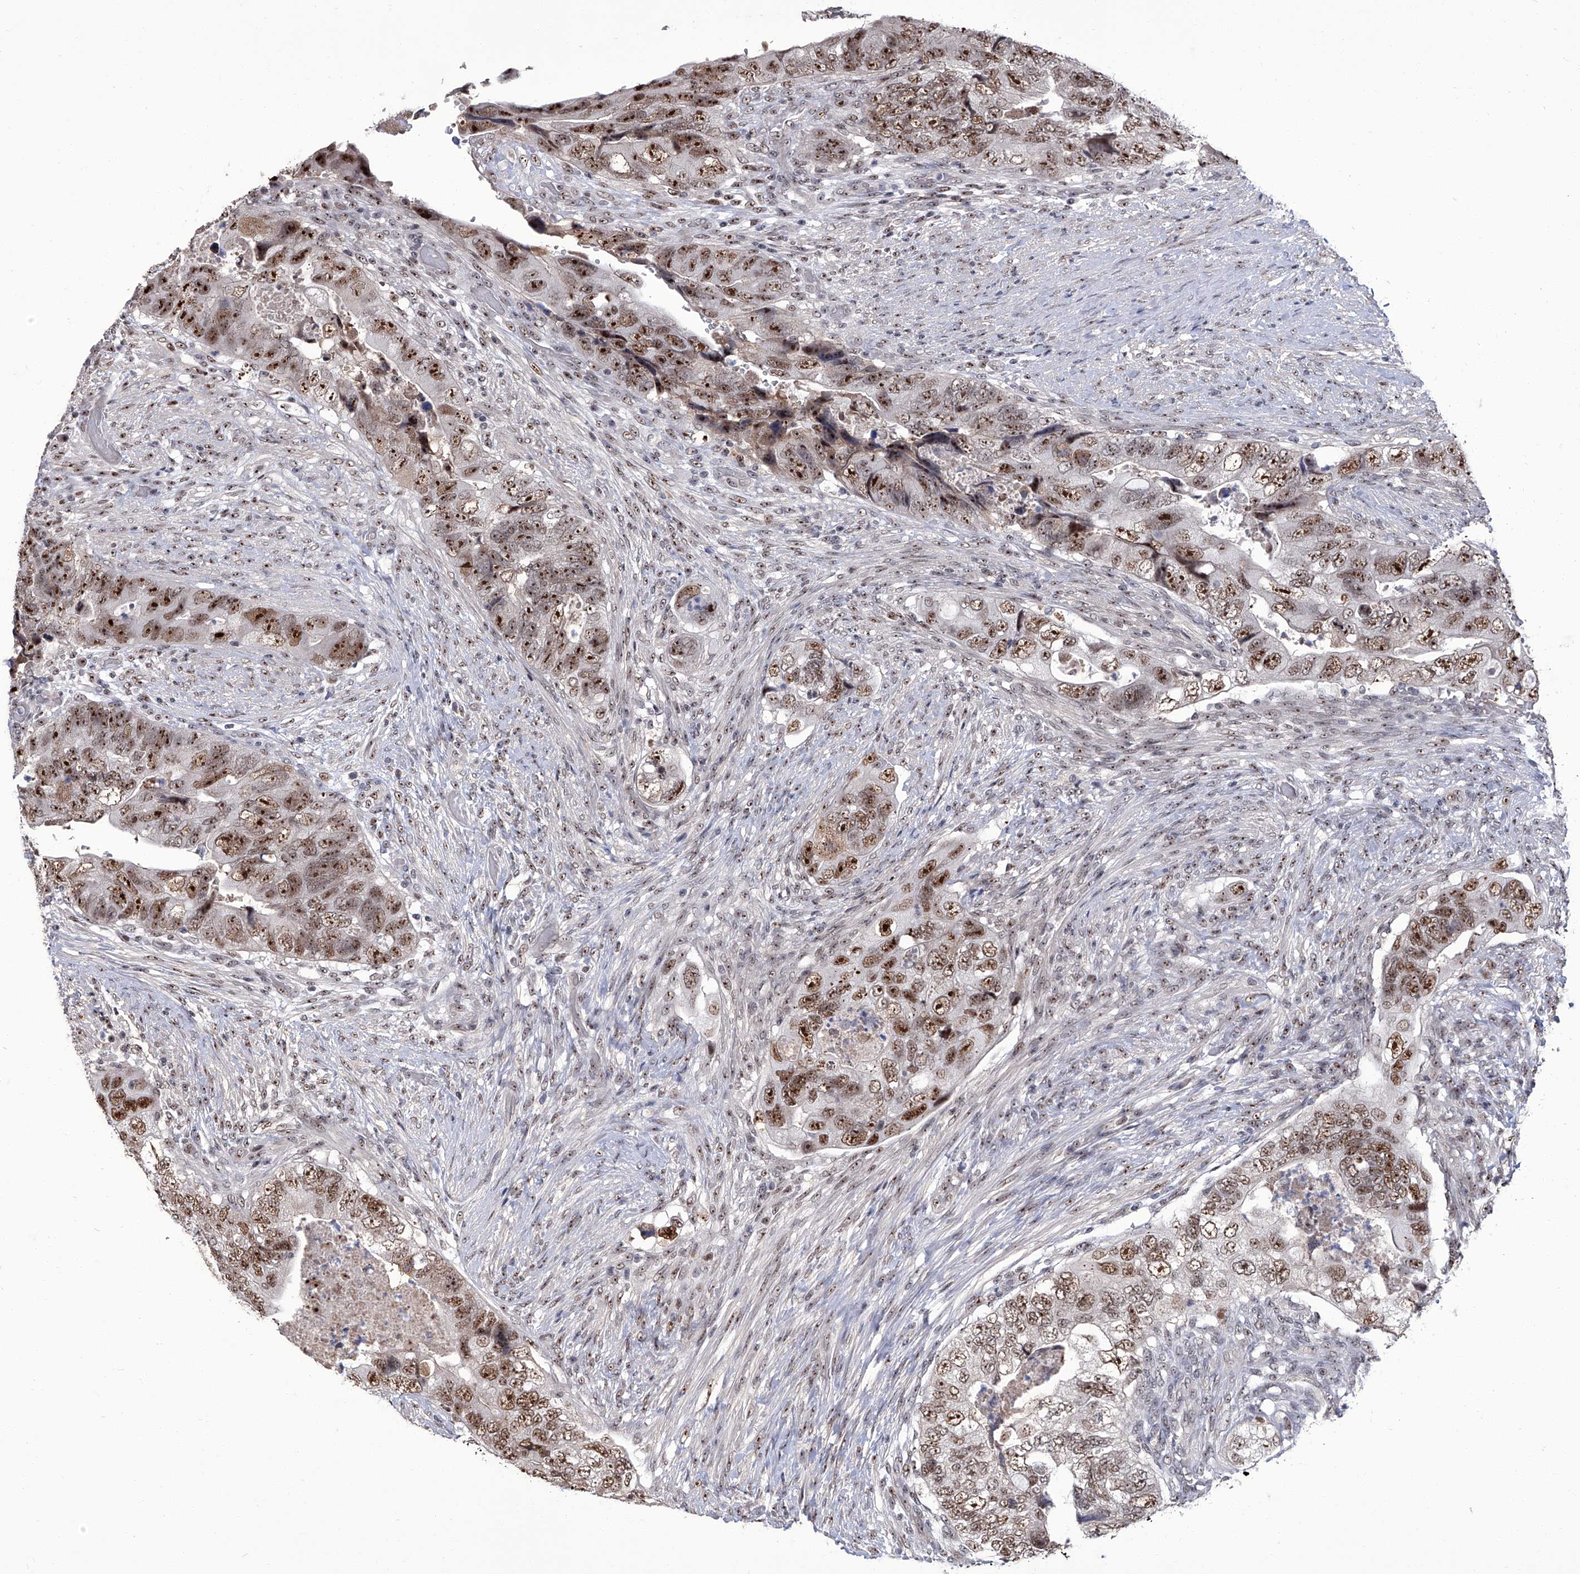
{"staining": {"intensity": "moderate", "quantity": ">75%", "location": "nuclear"}, "tissue": "colorectal cancer", "cell_type": "Tumor cells", "image_type": "cancer", "snomed": [{"axis": "morphology", "description": "Adenocarcinoma, NOS"}, {"axis": "topography", "description": "Rectum"}], "caption": "Human adenocarcinoma (colorectal) stained for a protein (brown) displays moderate nuclear positive positivity in approximately >75% of tumor cells.", "gene": "CMTR1", "patient": {"sex": "male", "age": 63}}